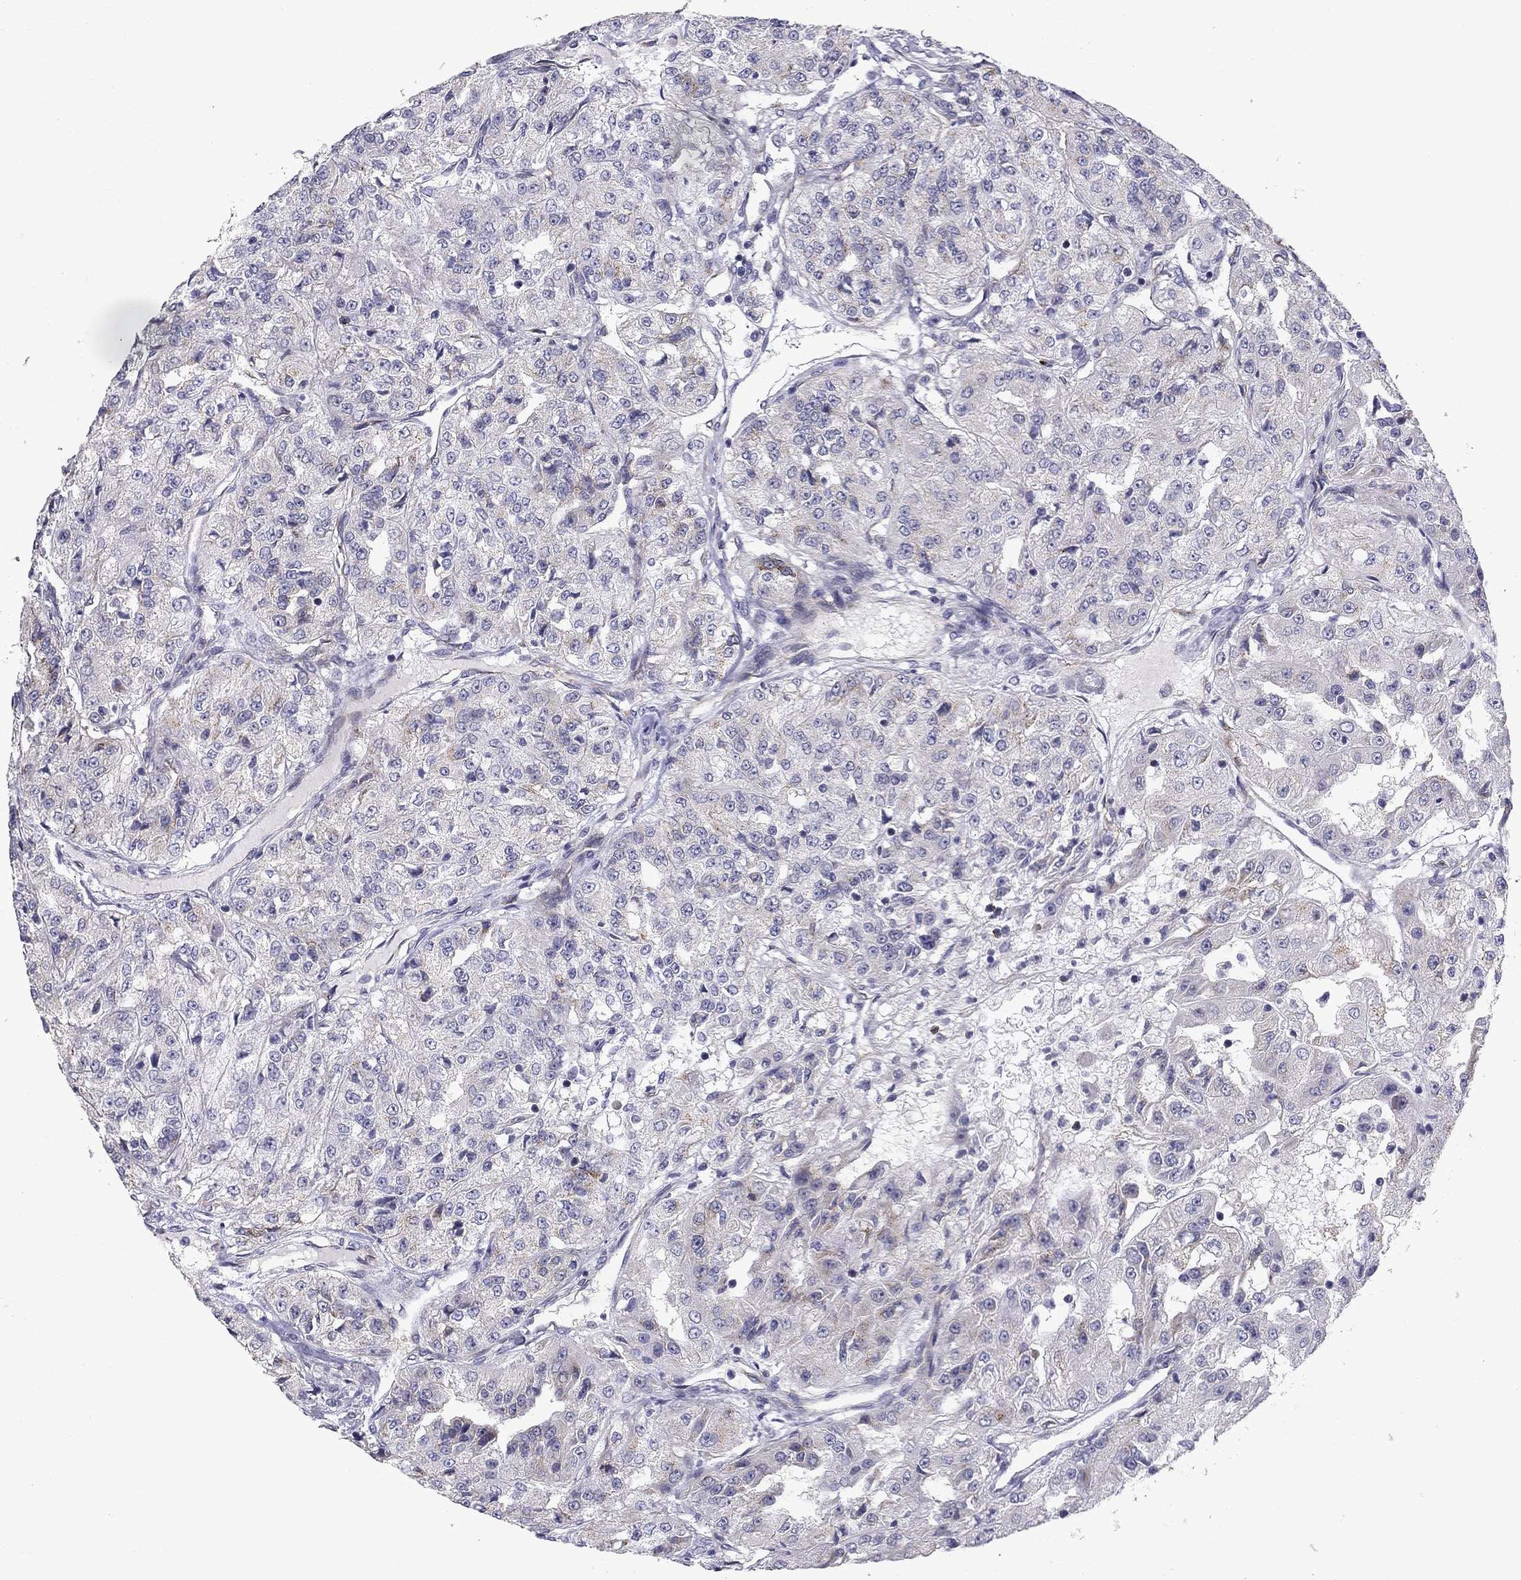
{"staining": {"intensity": "negative", "quantity": "none", "location": "none"}, "tissue": "renal cancer", "cell_type": "Tumor cells", "image_type": "cancer", "snomed": [{"axis": "morphology", "description": "Adenocarcinoma, NOS"}, {"axis": "topography", "description": "Kidney"}], "caption": "There is no significant expression in tumor cells of renal adenocarcinoma.", "gene": "CLIC6", "patient": {"sex": "female", "age": 63}}